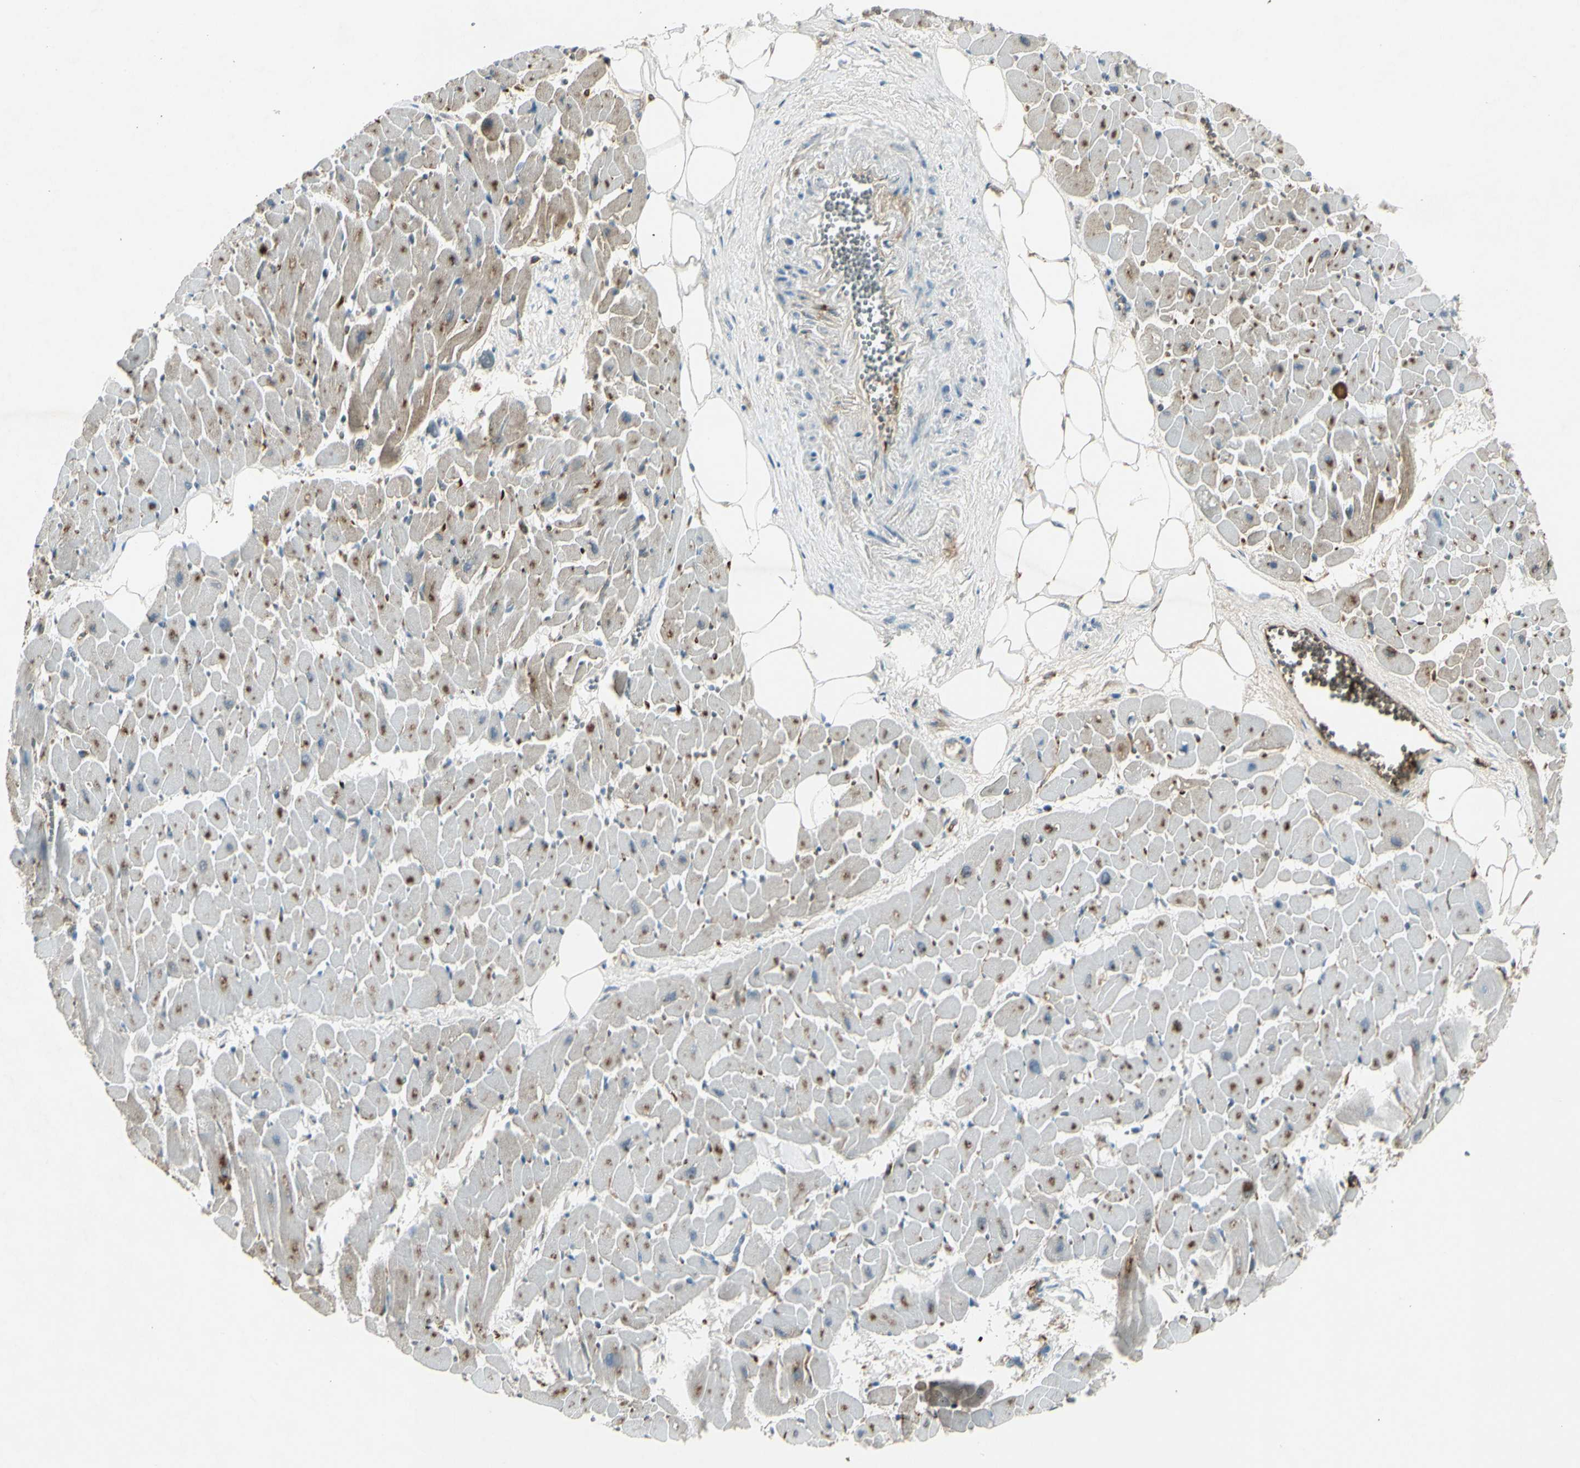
{"staining": {"intensity": "moderate", "quantity": "25%-75%", "location": "cytoplasmic/membranous,nuclear"}, "tissue": "heart muscle", "cell_type": "Cardiomyocytes", "image_type": "normal", "snomed": [{"axis": "morphology", "description": "Normal tissue, NOS"}, {"axis": "topography", "description": "Heart"}], "caption": "Protein expression analysis of benign heart muscle shows moderate cytoplasmic/membranous,nuclear staining in approximately 25%-75% of cardiomyocytes. The staining was performed using DAB (3,3'-diaminobenzidine), with brown indicating positive protein expression. Nuclei are stained blue with hematoxylin.", "gene": "IGHM", "patient": {"sex": "female", "age": 19}}